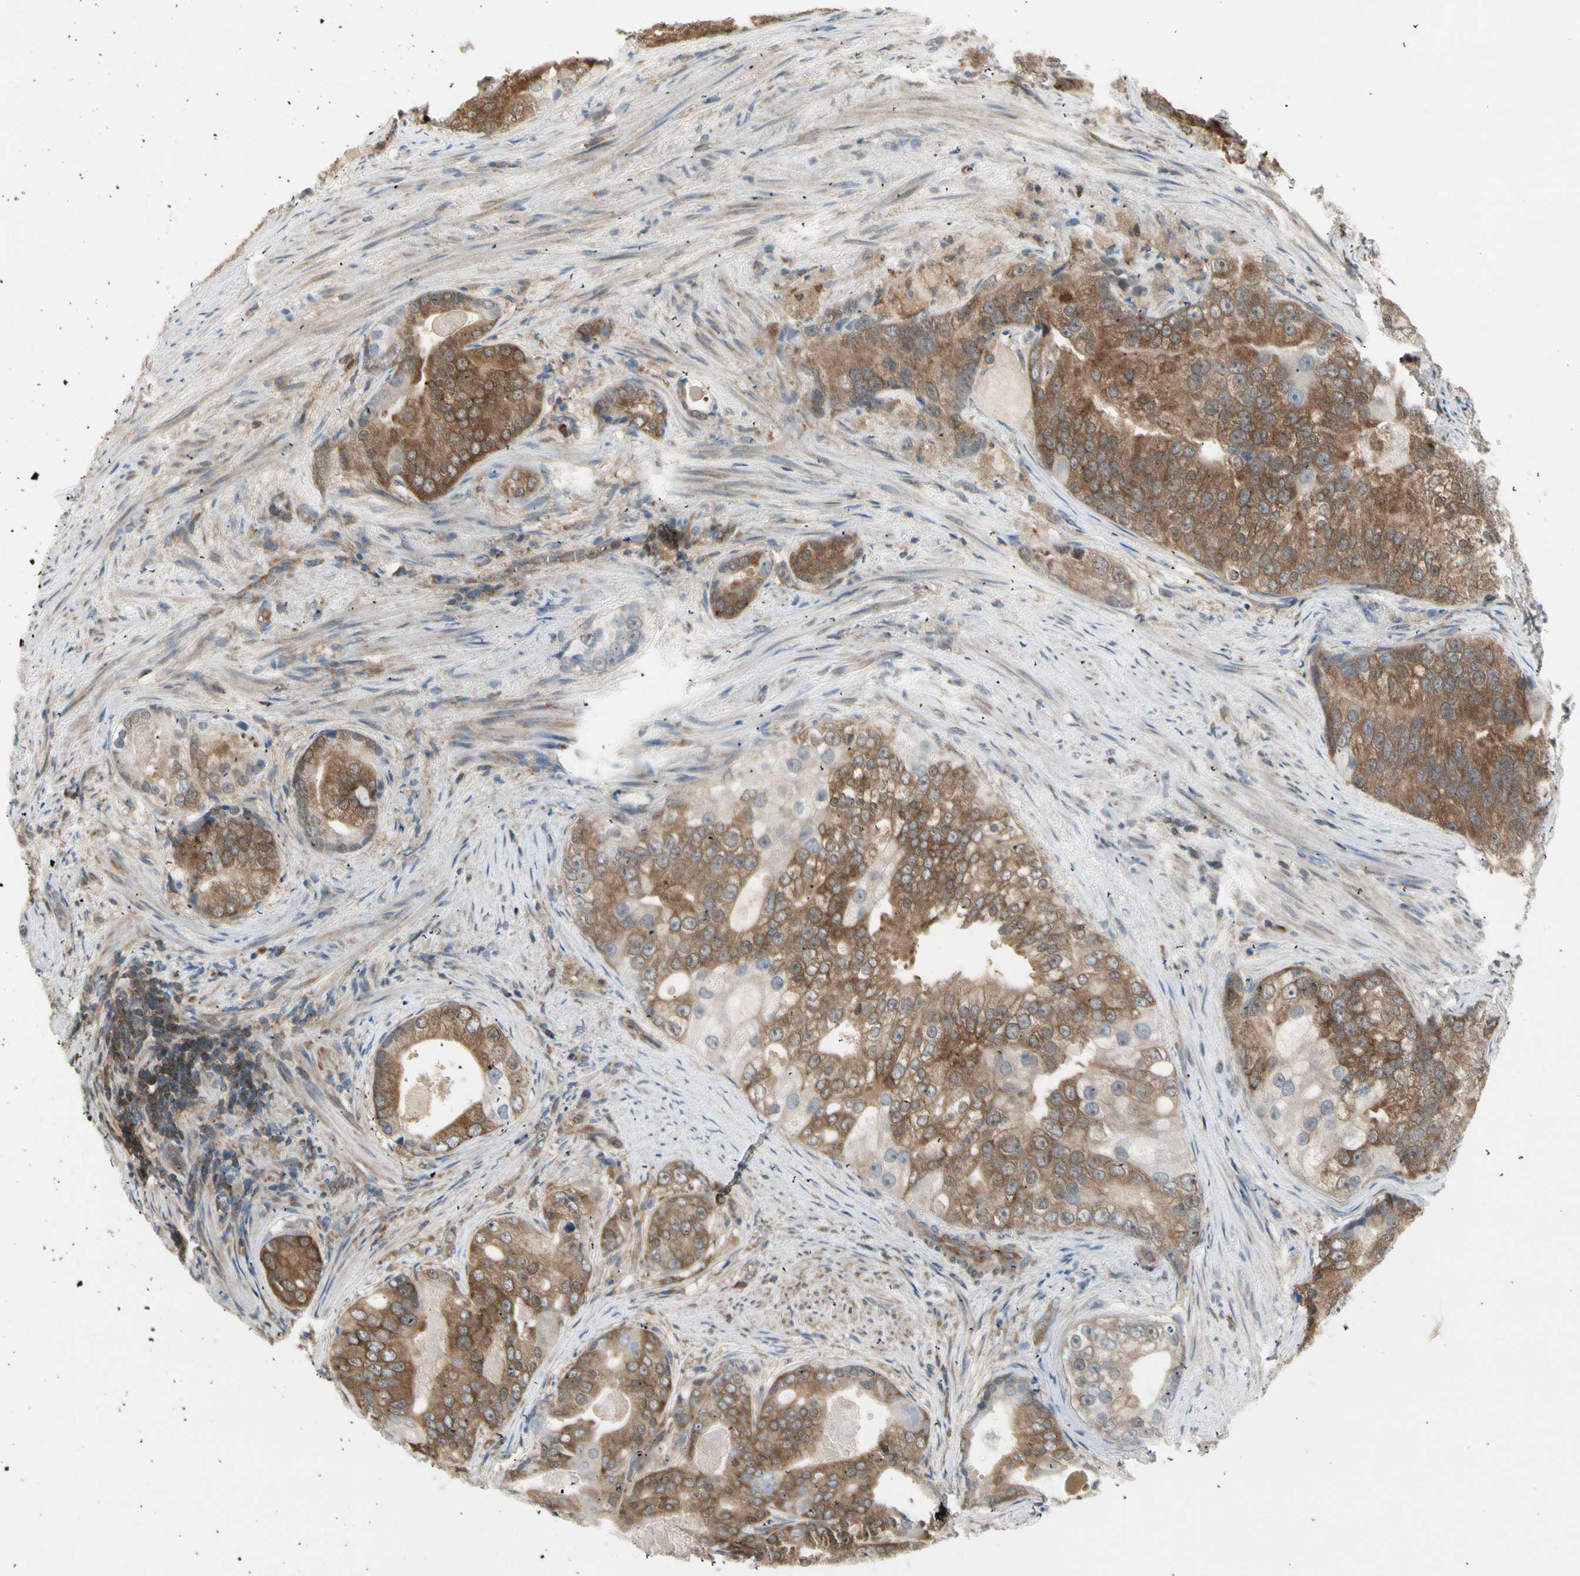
{"staining": {"intensity": "moderate", "quantity": ">75%", "location": "cytoplasmic/membranous"}, "tissue": "prostate cancer", "cell_type": "Tumor cells", "image_type": "cancer", "snomed": [{"axis": "morphology", "description": "Adenocarcinoma, High grade"}, {"axis": "topography", "description": "Prostate"}], "caption": "There is medium levels of moderate cytoplasmic/membranous expression in tumor cells of prostate high-grade adenocarcinoma, as demonstrated by immunohistochemical staining (brown color).", "gene": "OXSR1", "patient": {"sex": "male", "age": 66}}